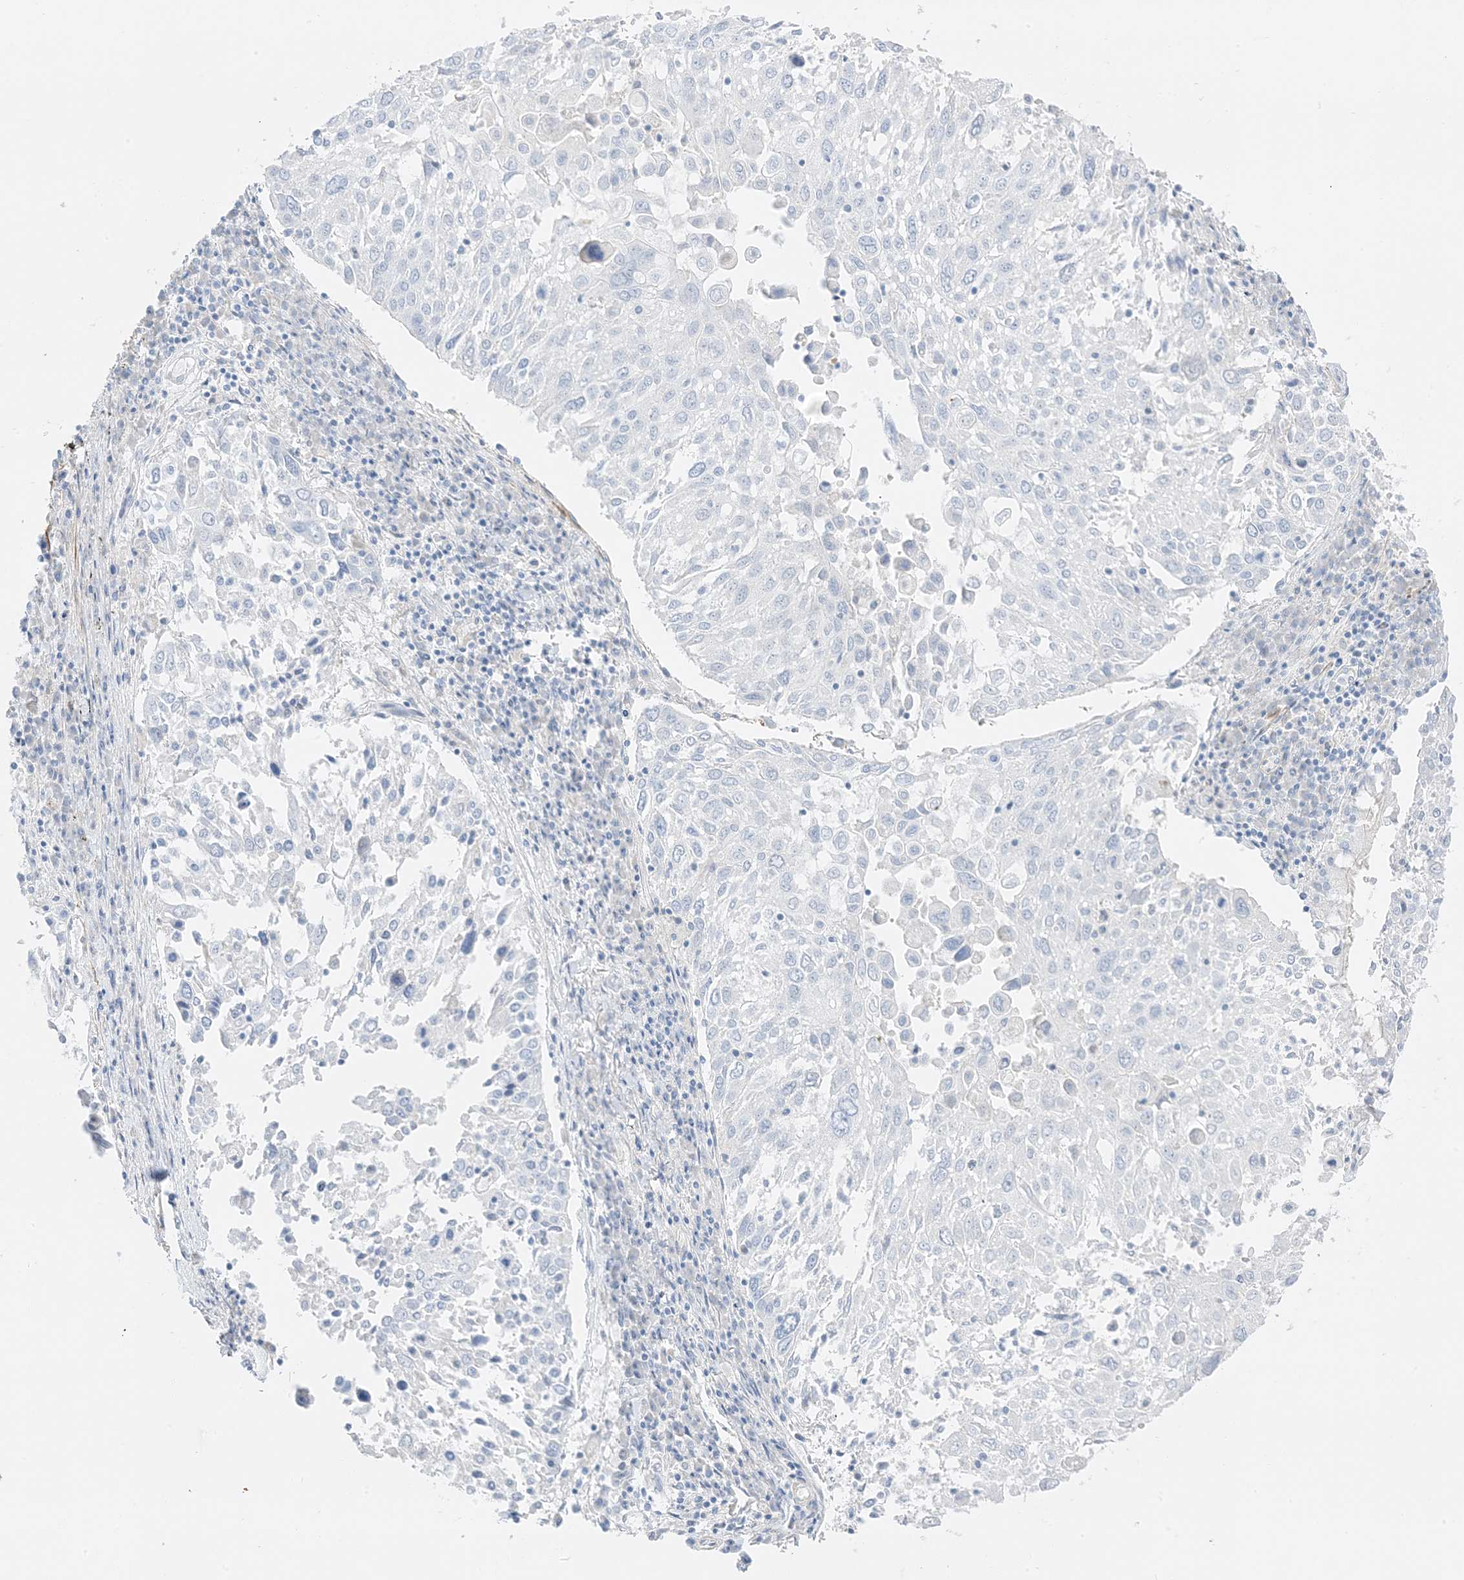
{"staining": {"intensity": "negative", "quantity": "none", "location": "none"}, "tissue": "lung cancer", "cell_type": "Tumor cells", "image_type": "cancer", "snomed": [{"axis": "morphology", "description": "Squamous cell carcinoma, NOS"}, {"axis": "topography", "description": "Lung"}], "caption": "Tumor cells are negative for protein expression in human squamous cell carcinoma (lung). The staining was performed using DAB (3,3'-diaminobenzidine) to visualize the protein expression in brown, while the nuclei were stained in blue with hematoxylin (Magnification: 20x).", "gene": "SLC22A13", "patient": {"sex": "male", "age": 65}}